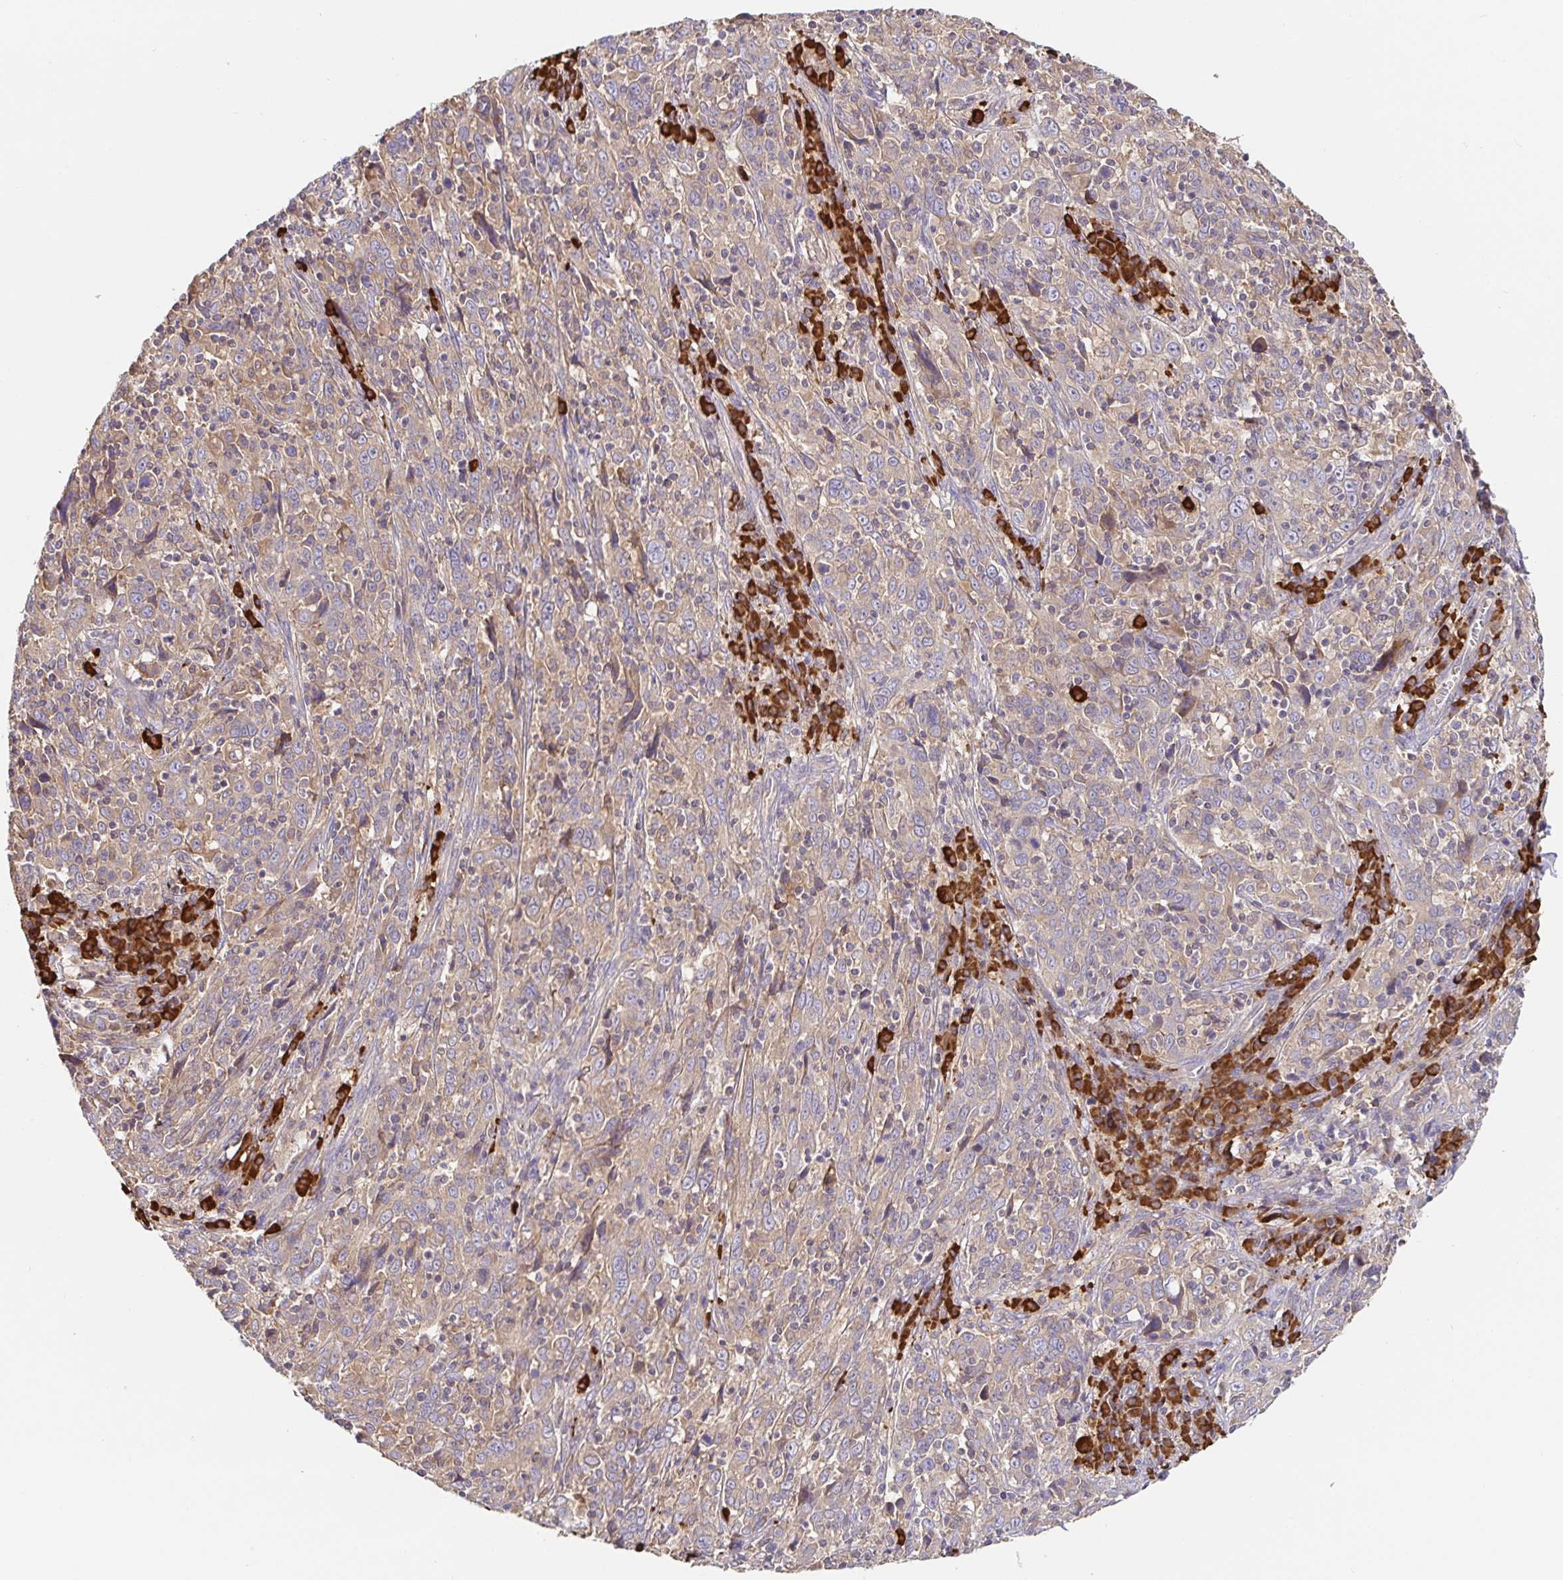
{"staining": {"intensity": "weak", "quantity": "<25%", "location": "cytoplasmic/membranous"}, "tissue": "cervical cancer", "cell_type": "Tumor cells", "image_type": "cancer", "snomed": [{"axis": "morphology", "description": "Squamous cell carcinoma, NOS"}, {"axis": "topography", "description": "Cervix"}], "caption": "Image shows no significant protein staining in tumor cells of cervical cancer.", "gene": "HAGH", "patient": {"sex": "female", "age": 46}}